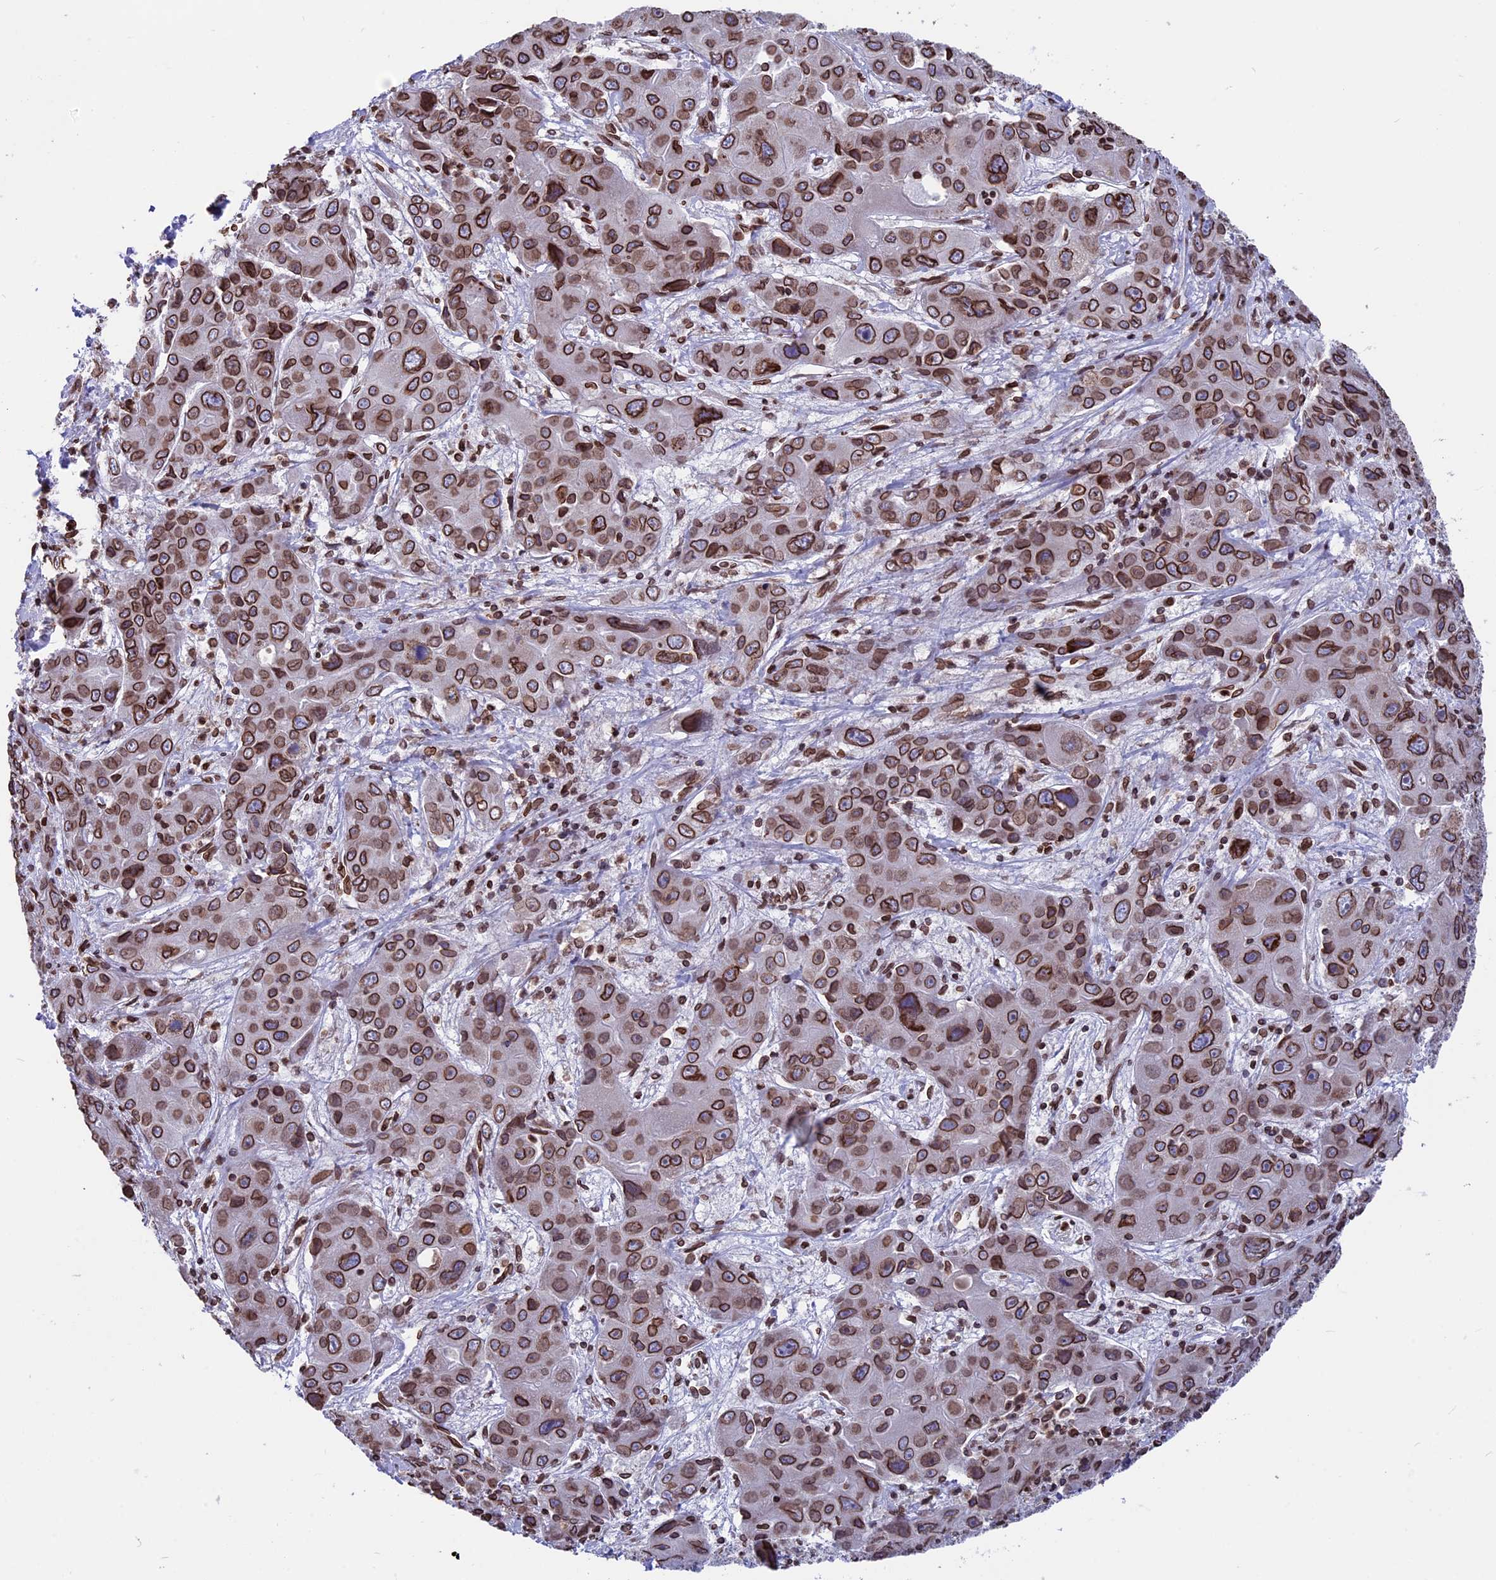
{"staining": {"intensity": "strong", "quantity": ">75%", "location": "cytoplasmic/membranous,nuclear"}, "tissue": "liver cancer", "cell_type": "Tumor cells", "image_type": "cancer", "snomed": [{"axis": "morphology", "description": "Cholangiocarcinoma"}, {"axis": "topography", "description": "Liver"}], "caption": "IHC (DAB) staining of liver cancer (cholangiocarcinoma) displays strong cytoplasmic/membranous and nuclear protein staining in about >75% of tumor cells.", "gene": "PTCHD4", "patient": {"sex": "male", "age": 67}}